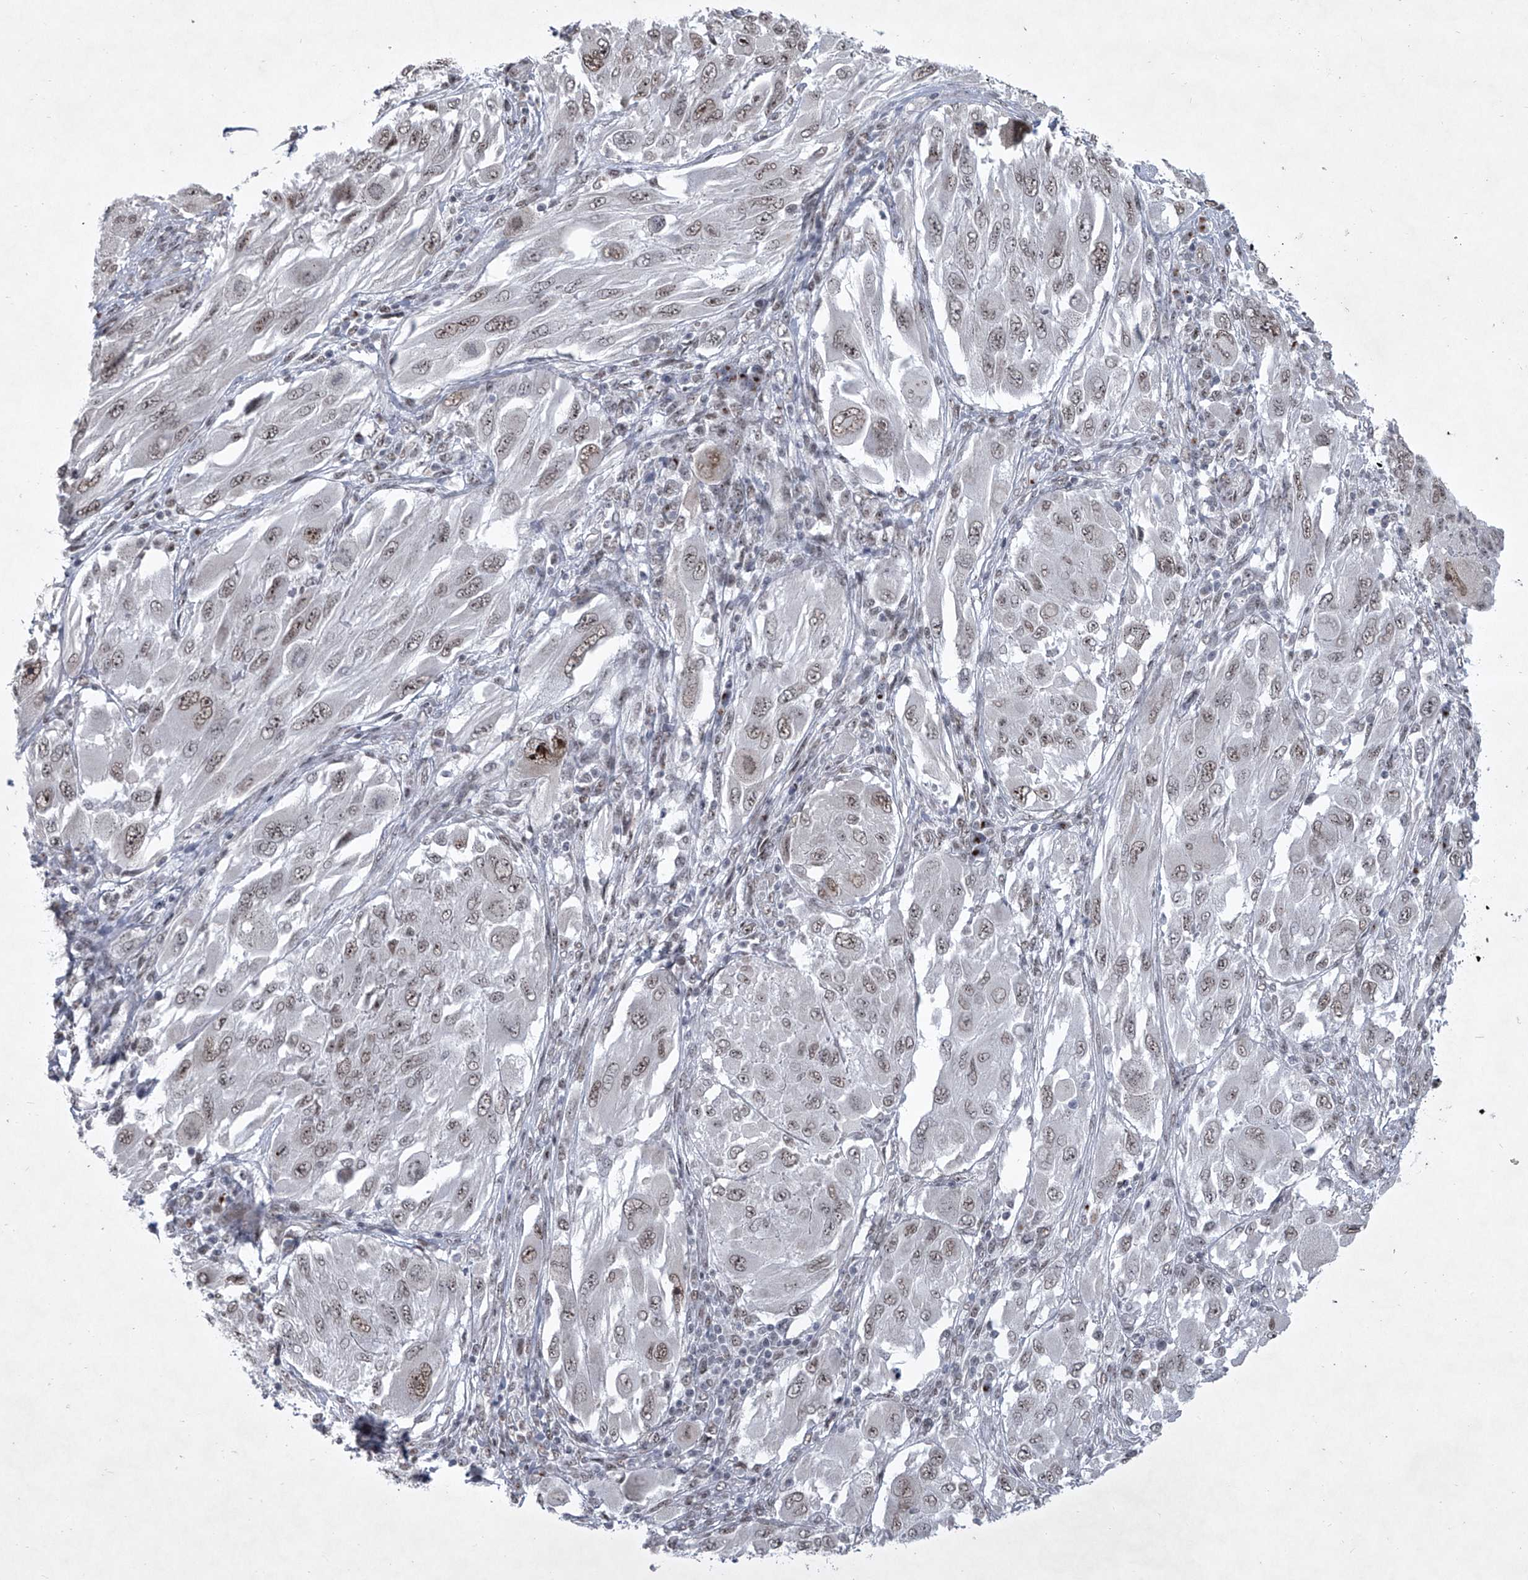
{"staining": {"intensity": "weak", "quantity": "25%-75%", "location": "nuclear"}, "tissue": "melanoma", "cell_type": "Tumor cells", "image_type": "cancer", "snomed": [{"axis": "morphology", "description": "Malignant melanoma, NOS"}, {"axis": "topography", "description": "Skin"}], "caption": "A histopathology image showing weak nuclear expression in approximately 25%-75% of tumor cells in melanoma, as visualized by brown immunohistochemical staining.", "gene": "MLLT1", "patient": {"sex": "female", "age": 91}}